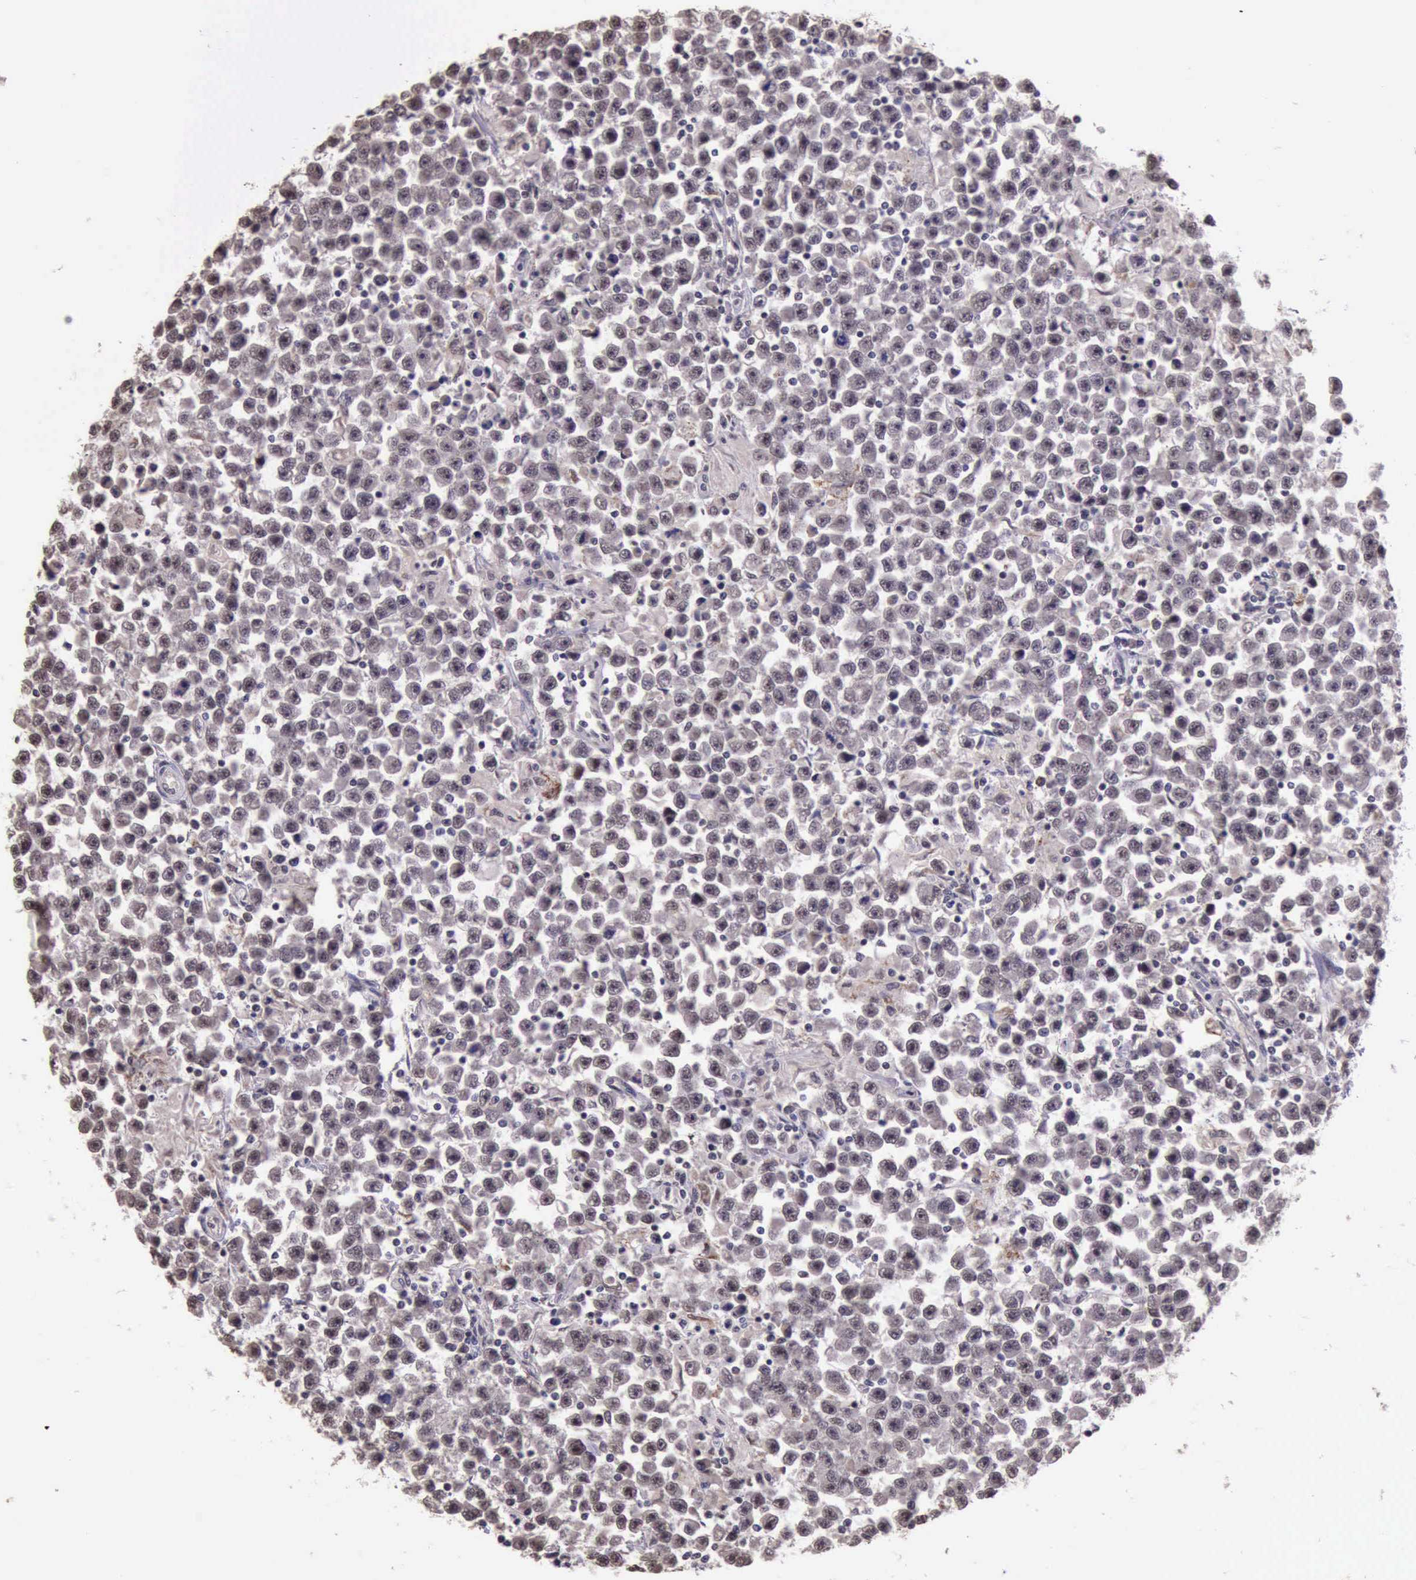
{"staining": {"intensity": "strong", "quantity": ">75%", "location": "nuclear"}, "tissue": "testis cancer", "cell_type": "Tumor cells", "image_type": "cancer", "snomed": [{"axis": "morphology", "description": "Seminoma, NOS"}, {"axis": "topography", "description": "Testis"}], "caption": "This histopathology image demonstrates testis cancer stained with immunohistochemistry to label a protein in brown. The nuclear of tumor cells show strong positivity for the protein. Nuclei are counter-stained blue.", "gene": "PRPF39", "patient": {"sex": "male", "age": 33}}